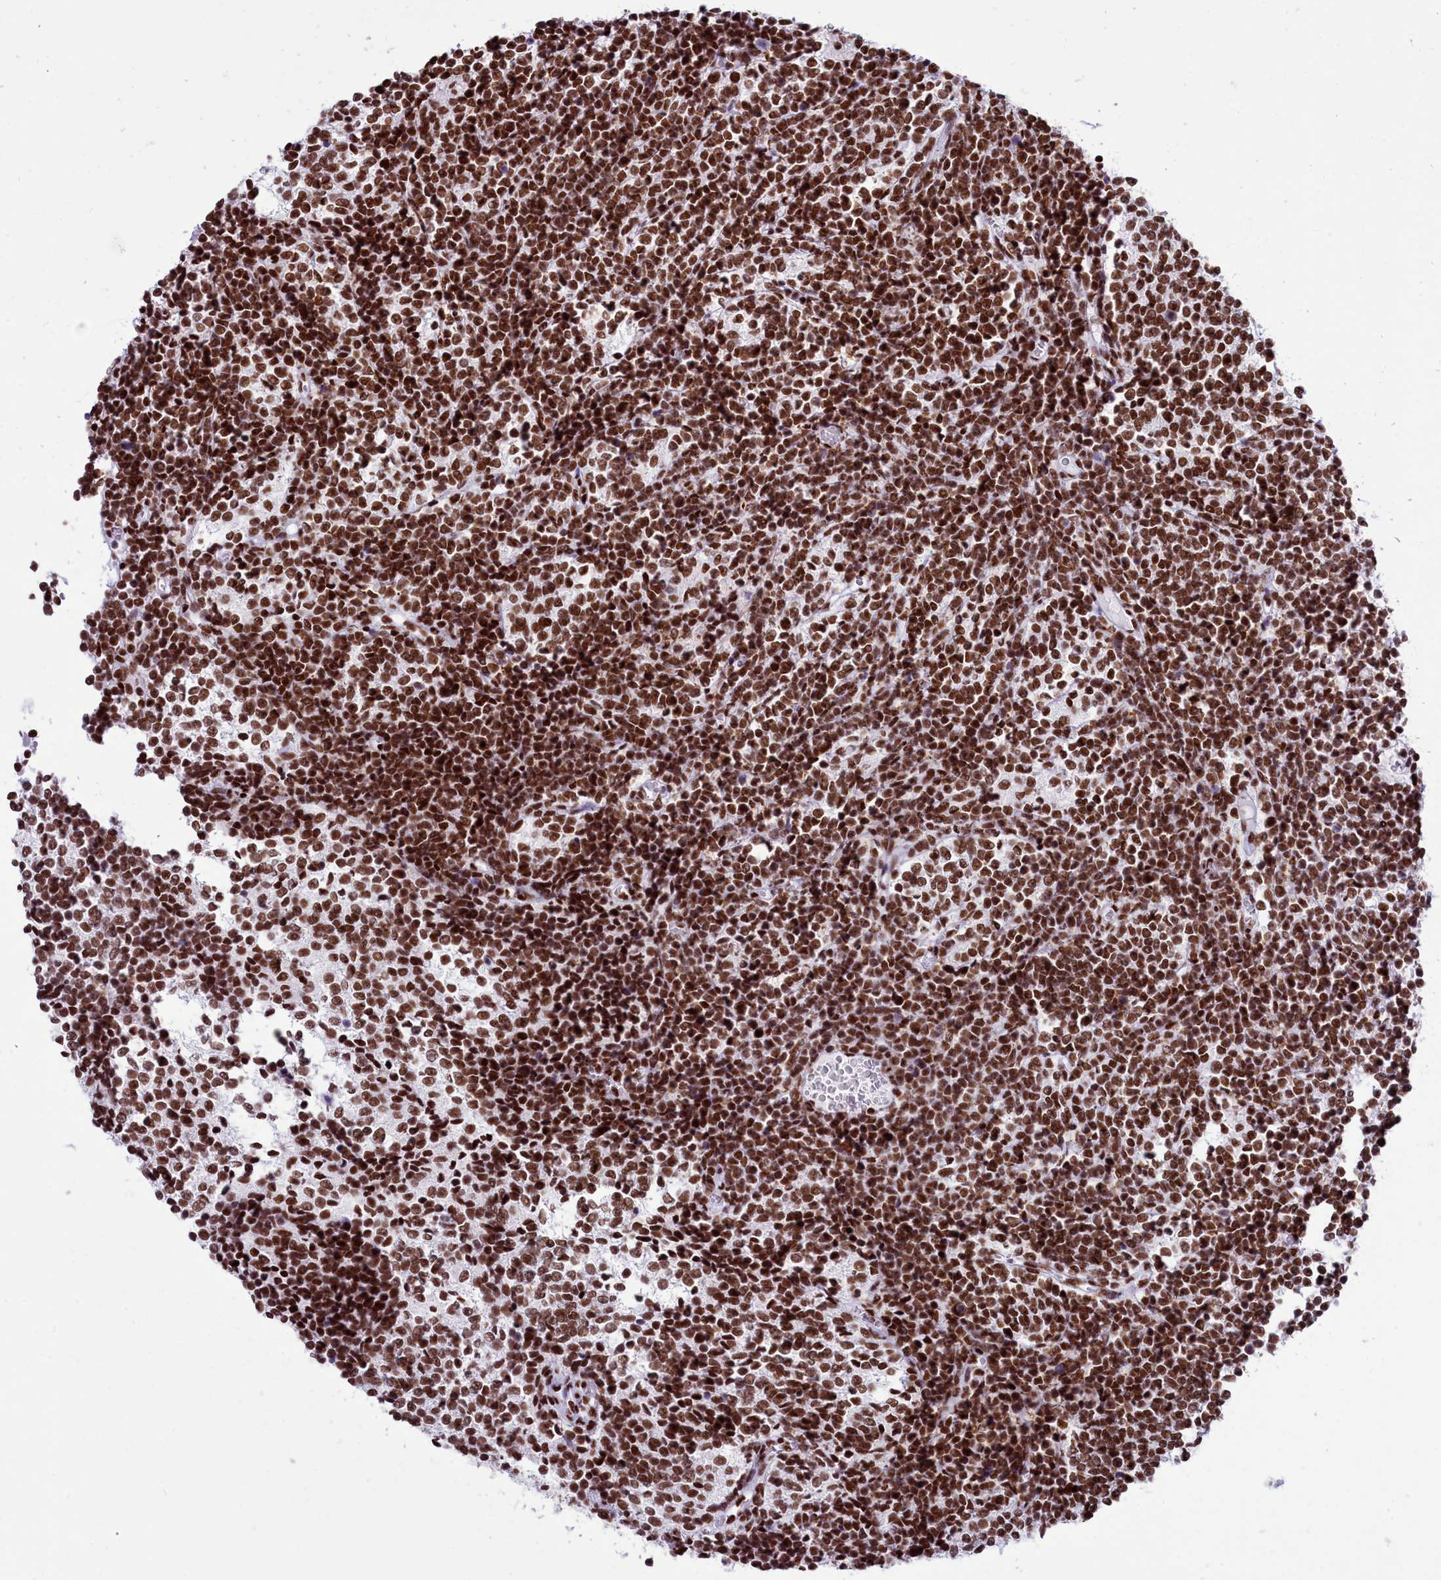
{"staining": {"intensity": "moderate", "quantity": ">75%", "location": "nuclear"}, "tissue": "glioma", "cell_type": "Tumor cells", "image_type": "cancer", "snomed": [{"axis": "morphology", "description": "Glioma, malignant, Low grade"}, {"axis": "topography", "description": "Brain"}], "caption": "Protein staining of malignant low-grade glioma tissue displays moderate nuclear positivity in about >75% of tumor cells.", "gene": "RALY", "patient": {"sex": "female", "age": 1}}